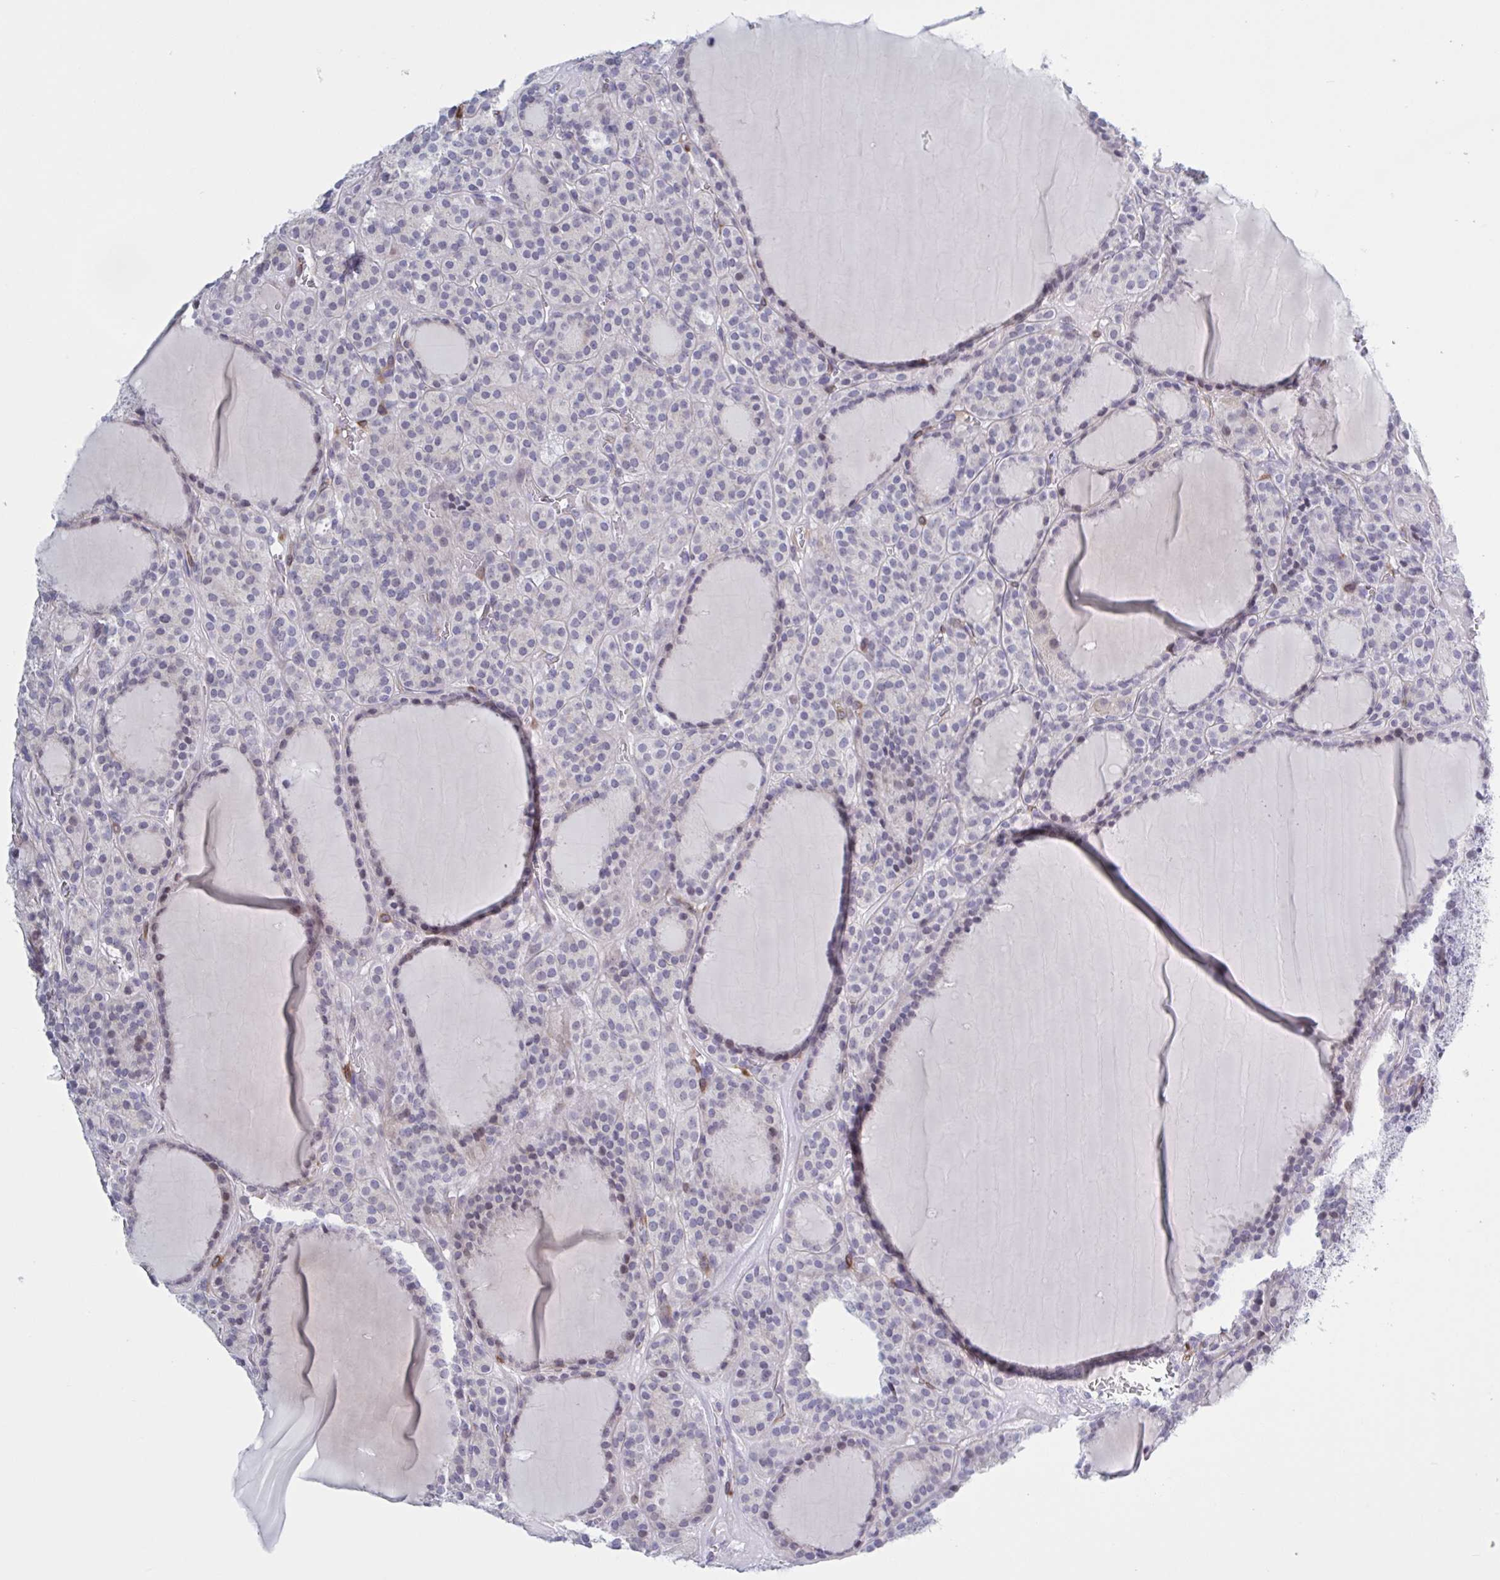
{"staining": {"intensity": "negative", "quantity": "none", "location": "none"}, "tissue": "thyroid cancer", "cell_type": "Tumor cells", "image_type": "cancer", "snomed": [{"axis": "morphology", "description": "Follicular adenoma carcinoma, NOS"}, {"axis": "topography", "description": "Thyroid gland"}], "caption": "This is an immunohistochemistry histopathology image of thyroid follicular adenoma carcinoma. There is no positivity in tumor cells.", "gene": "HSD11B2", "patient": {"sex": "female", "age": 63}}